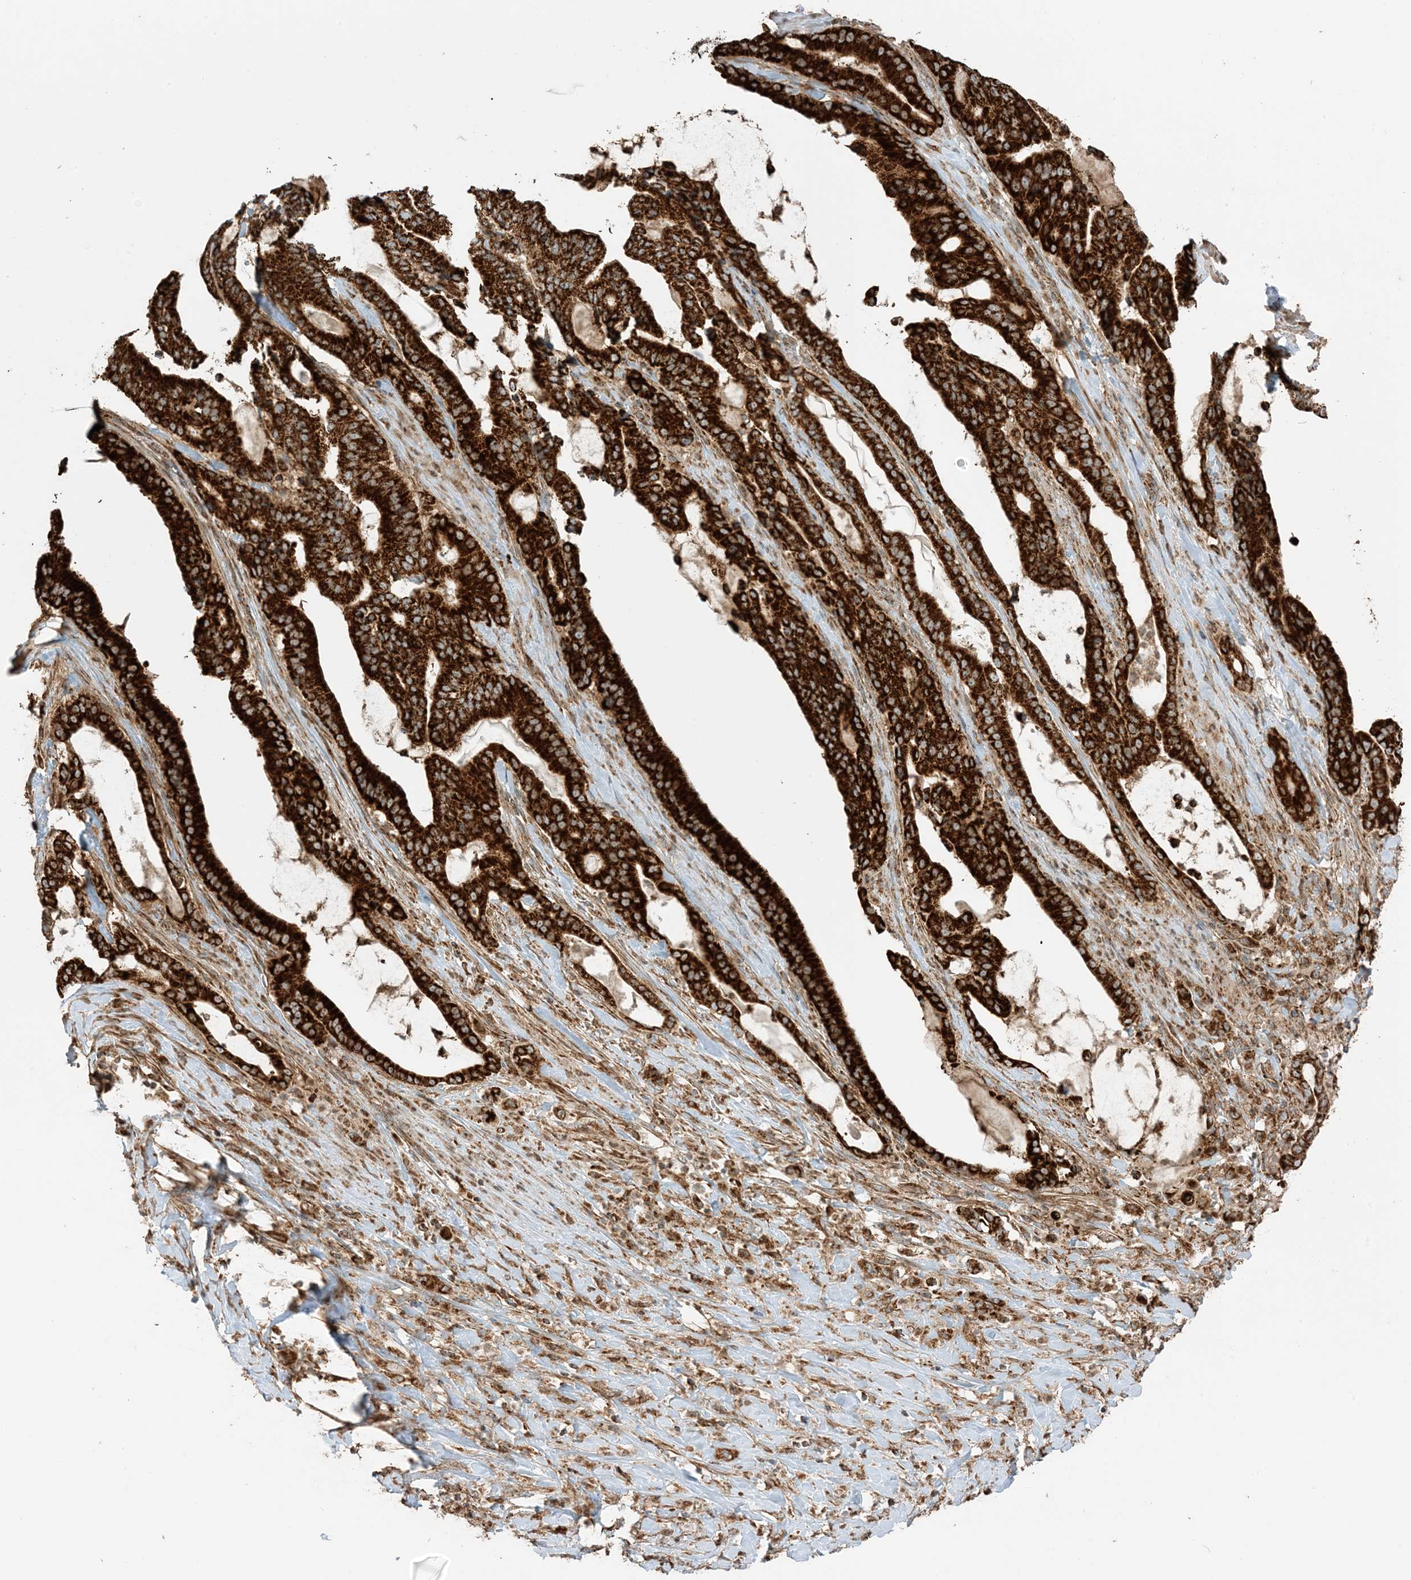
{"staining": {"intensity": "strong", "quantity": ">75%", "location": "cytoplasmic/membranous"}, "tissue": "pancreatic cancer", "cell_type": "Tumor cells", "image_type": "cancer", "snomed": [{"axis": "morphology", "description": "Adenocarcinoma, NOS"}, {"axis": "topography", "description": "Pancreas"}], "caption": "Tumor cells display high levels of strong cytoplasmic/membranous expression in about >75% of cells in human pancreatic cancer (adenocarcinoma).", "gene": "N4BP3", "patient": {"sex": "male", "age": 63}}